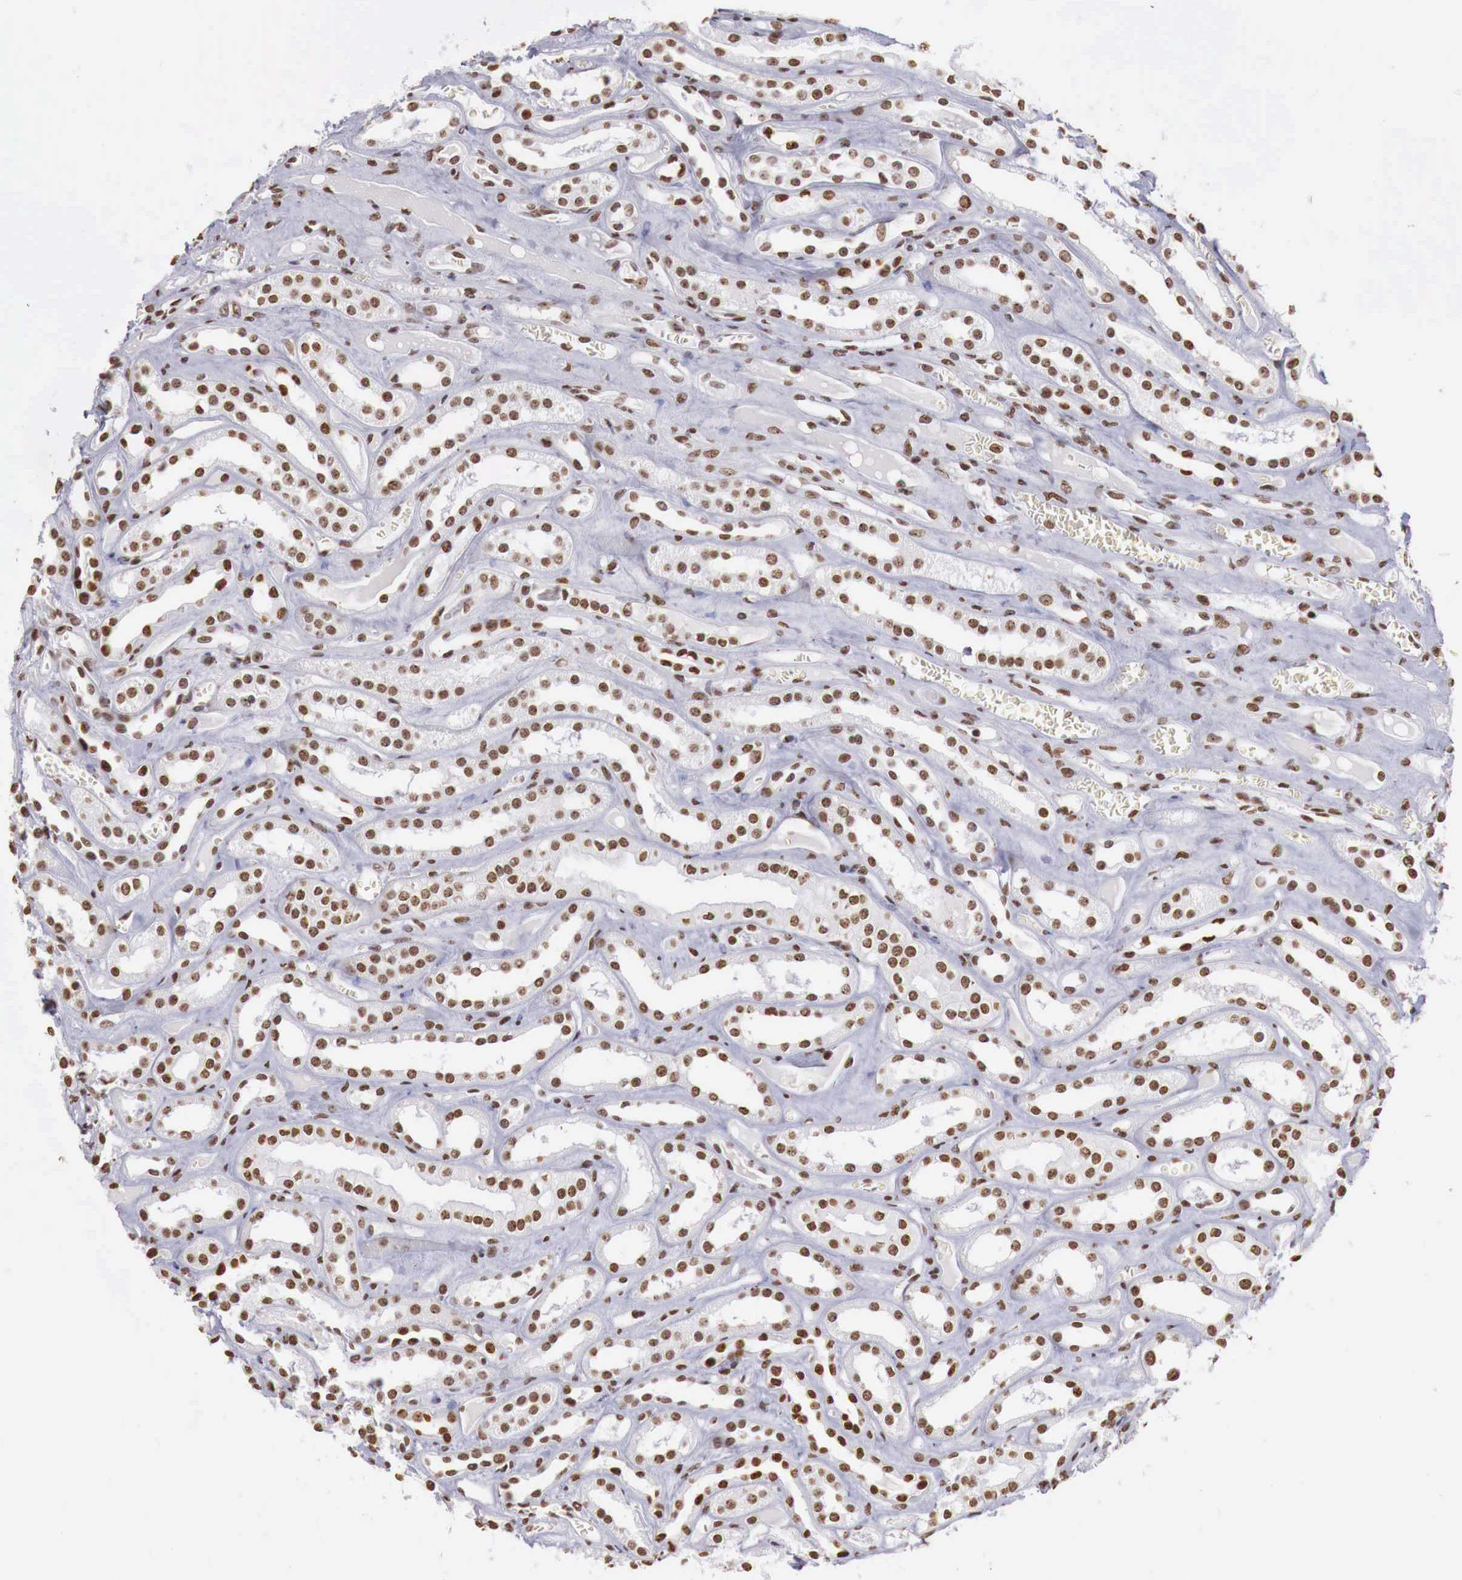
{"staining": {"intensity": "strong", "quantity": ">75%", "location": "nuclear"}, "tissue": "kidney", "cell_type": "Cells in glomeruli", "image_type": "normal", "snomed": [{"axis": "morphology", "description": "Normal tissue, NOS"}, {"axis": "topography", "description": "Kidney"}], "caption": "Protein analysis of normal kidney reveals strong nuclear staining in about >75% of cells in glomeruli.", "gene": "DKC1", "patient": {"sex": "female", "age": 52}}